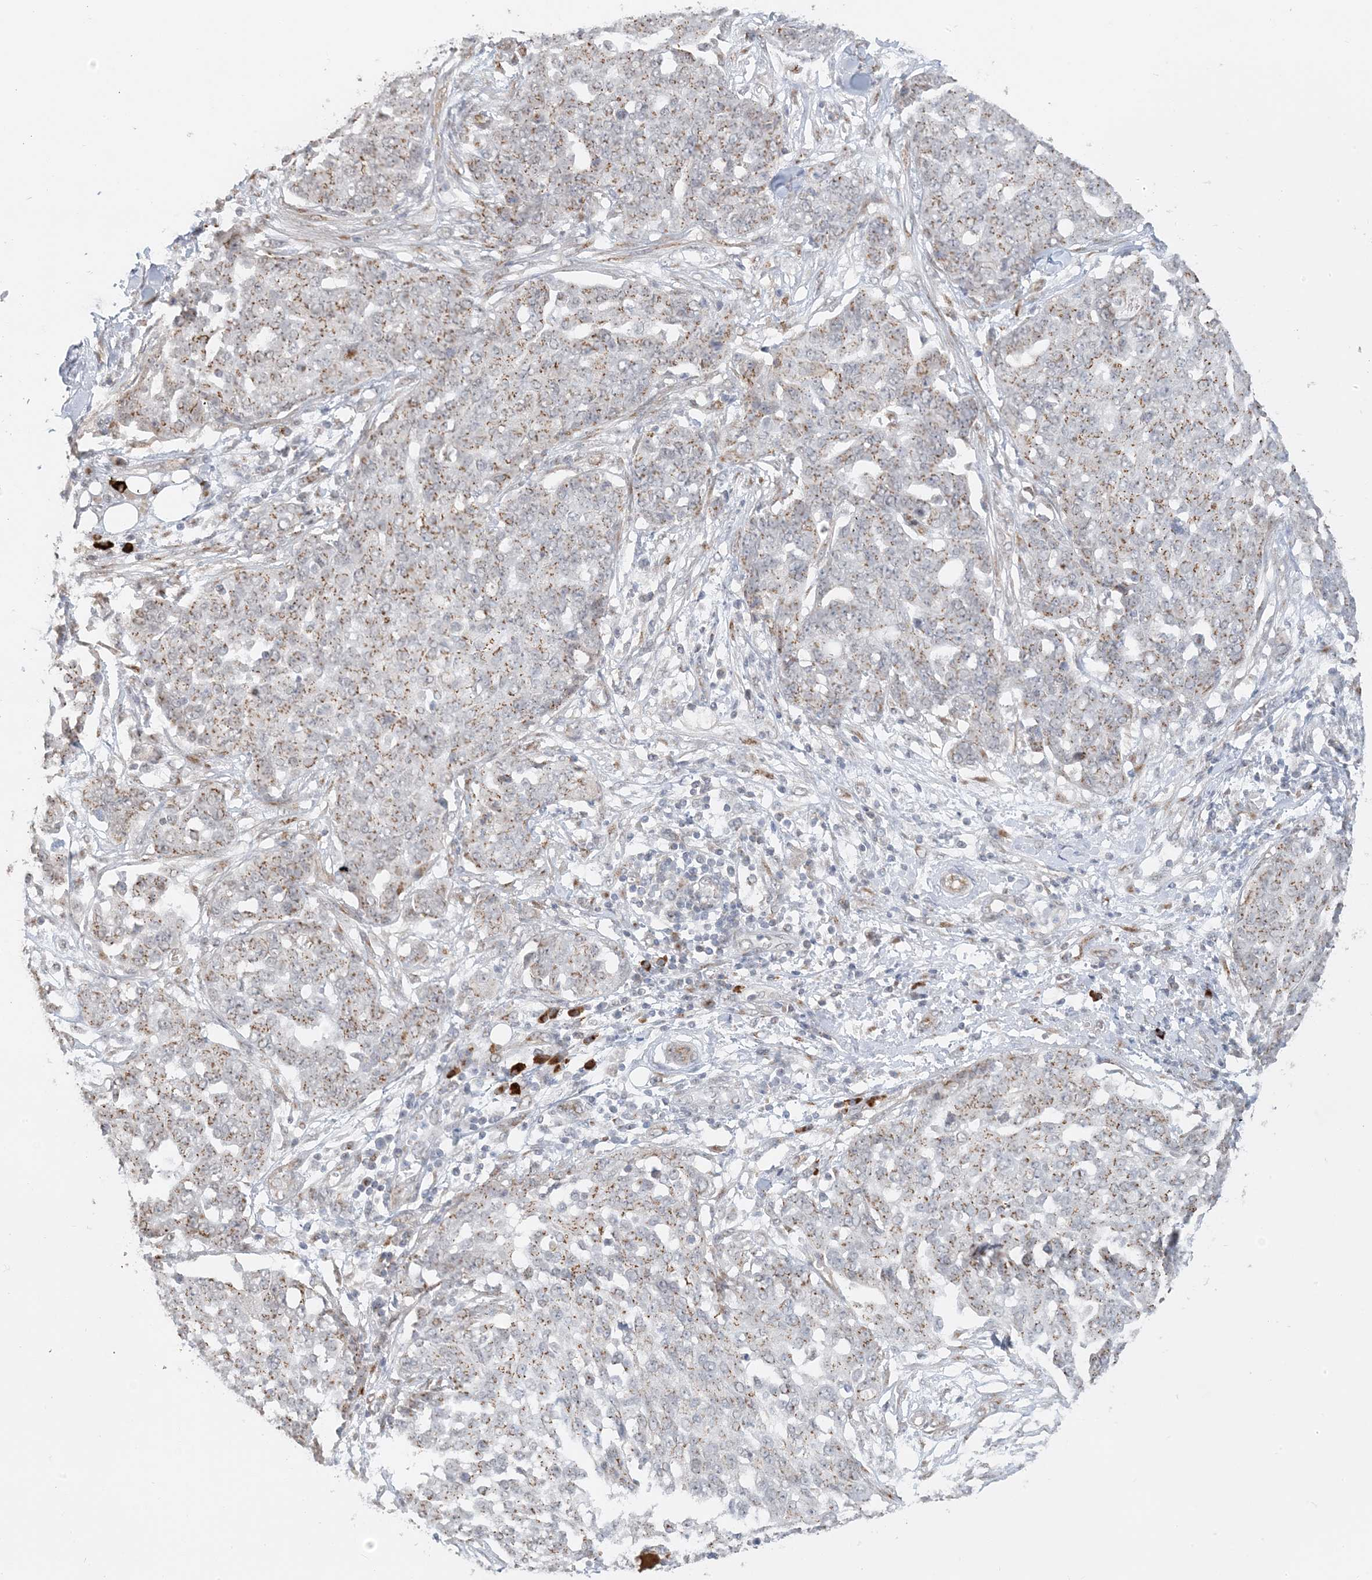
{"staining": {"intensity": "moderate", "quantity": ">75%", "location": "cytoplasmic/membranous"}, "tissue": "ovarian cancer", "cell_type": "Tumor cells", "image_type": "cancer", "snomed": [{"axis": "morphology", "description": "Cystadenocarcinoma, serous, NOS"}, {"axis": "topography", "description": "Soft tissue"}, {"axis": "topography", "description": "Ovary"}], "caption": "The immunohistochemical stain highlights moderate cytoplasmic/membranous positivity in tumor cells of ovarian cancer (serous cystadenocarcinoma) tissue.", "gene": "ZCCHC4", "patient": {"sex": "female", "age": 57}}